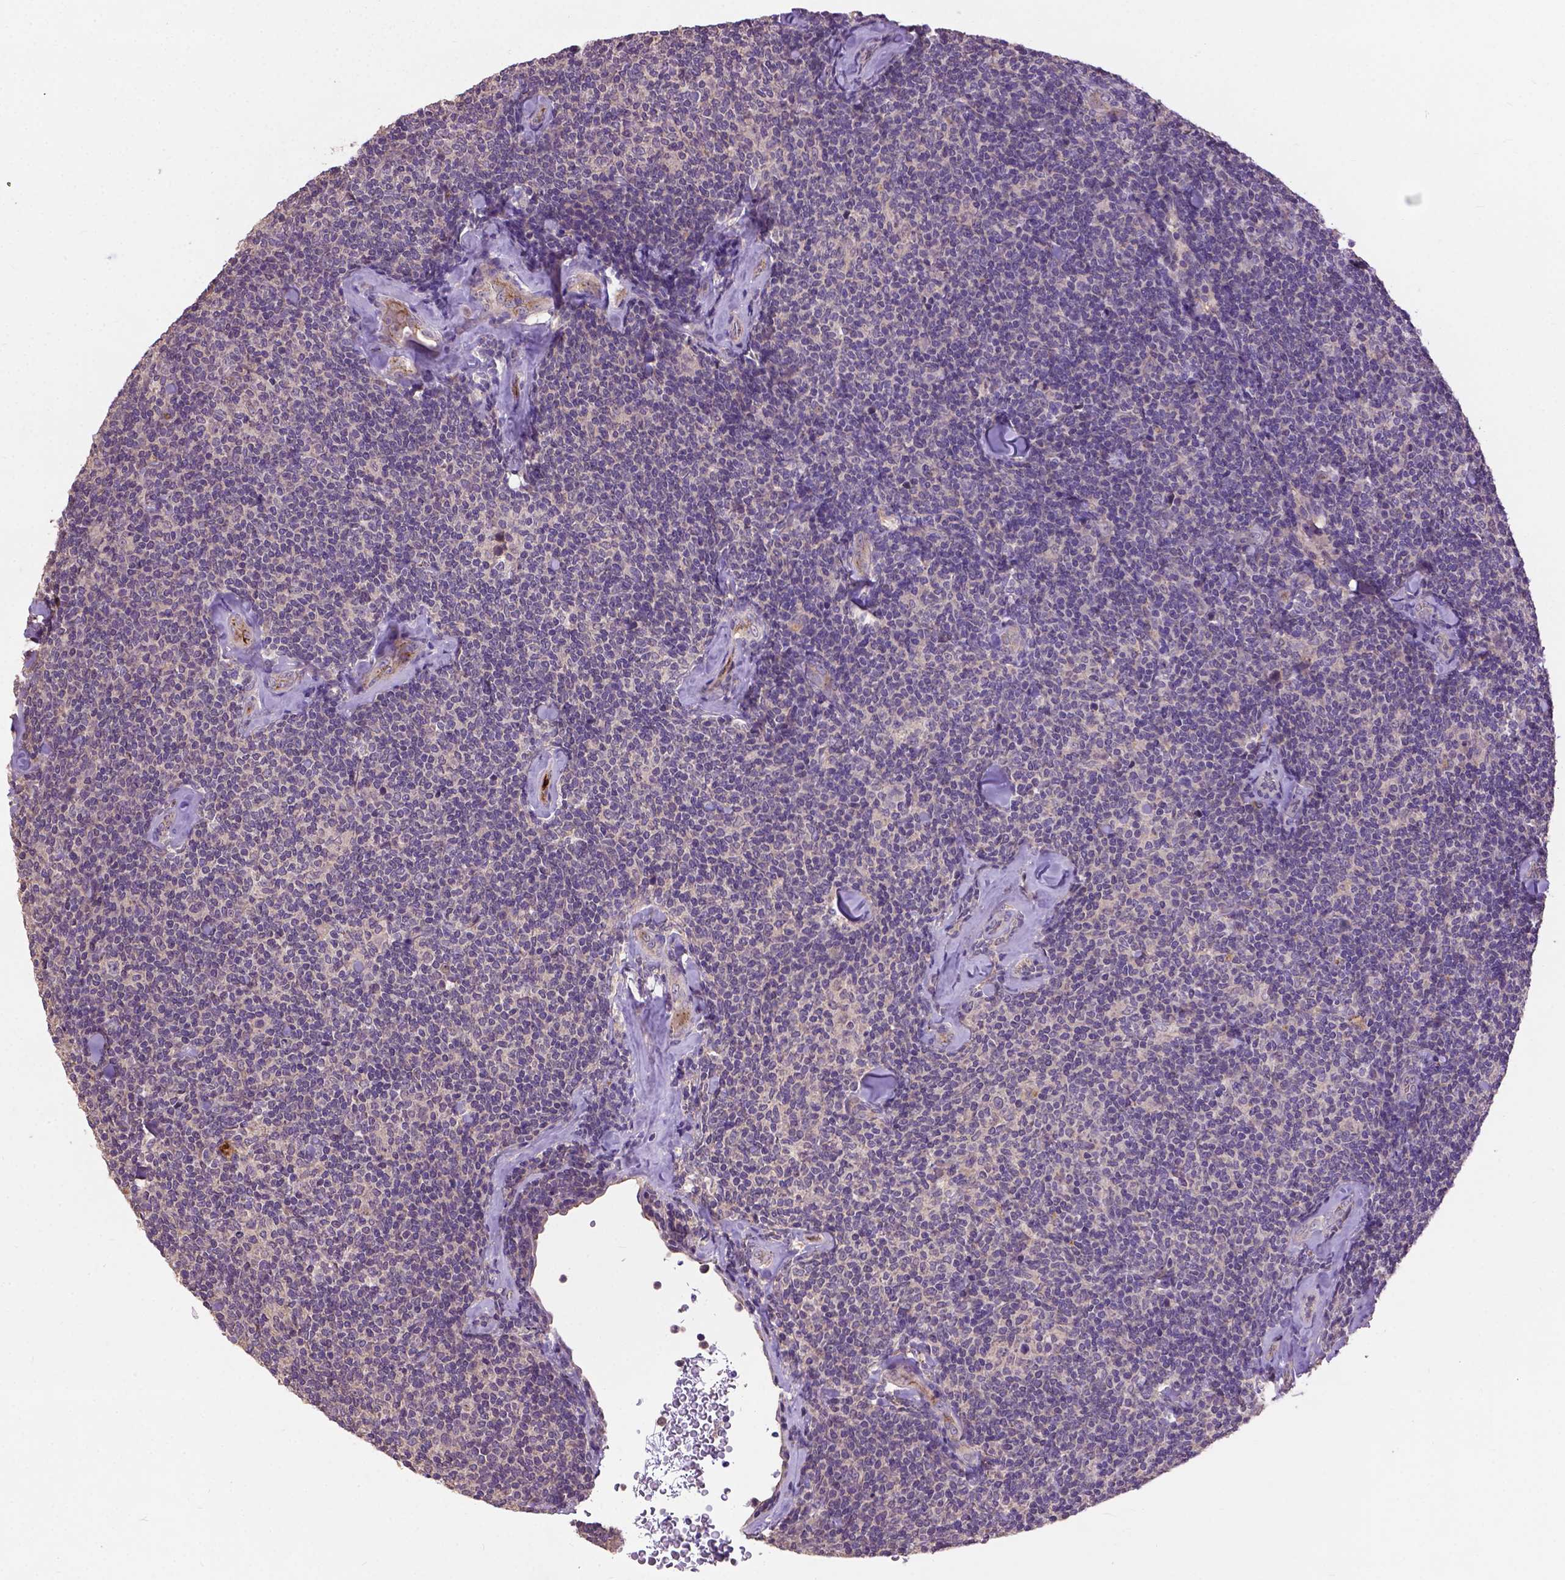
{"staining": {"intensity": "negative", "quantity": "none", "location": "none"}, "tissue": "lymphoma", "cell_type": "Tumor cells", "image_type": "cancer", "snomed": [{"axis": "morphology", "description": "Malignant lymphoma, non-Hodgkin's type, Low grade"}, {"axis": "topography", "description": "Lymph node"}], "caption": "Histopathology image shows no significant protein staining in tumor cells of malignant lymphoma, non-Hodgkin's type (low-grade).", "gene": "ZNF337", "patient": {"sex": "female", "age": 56}}